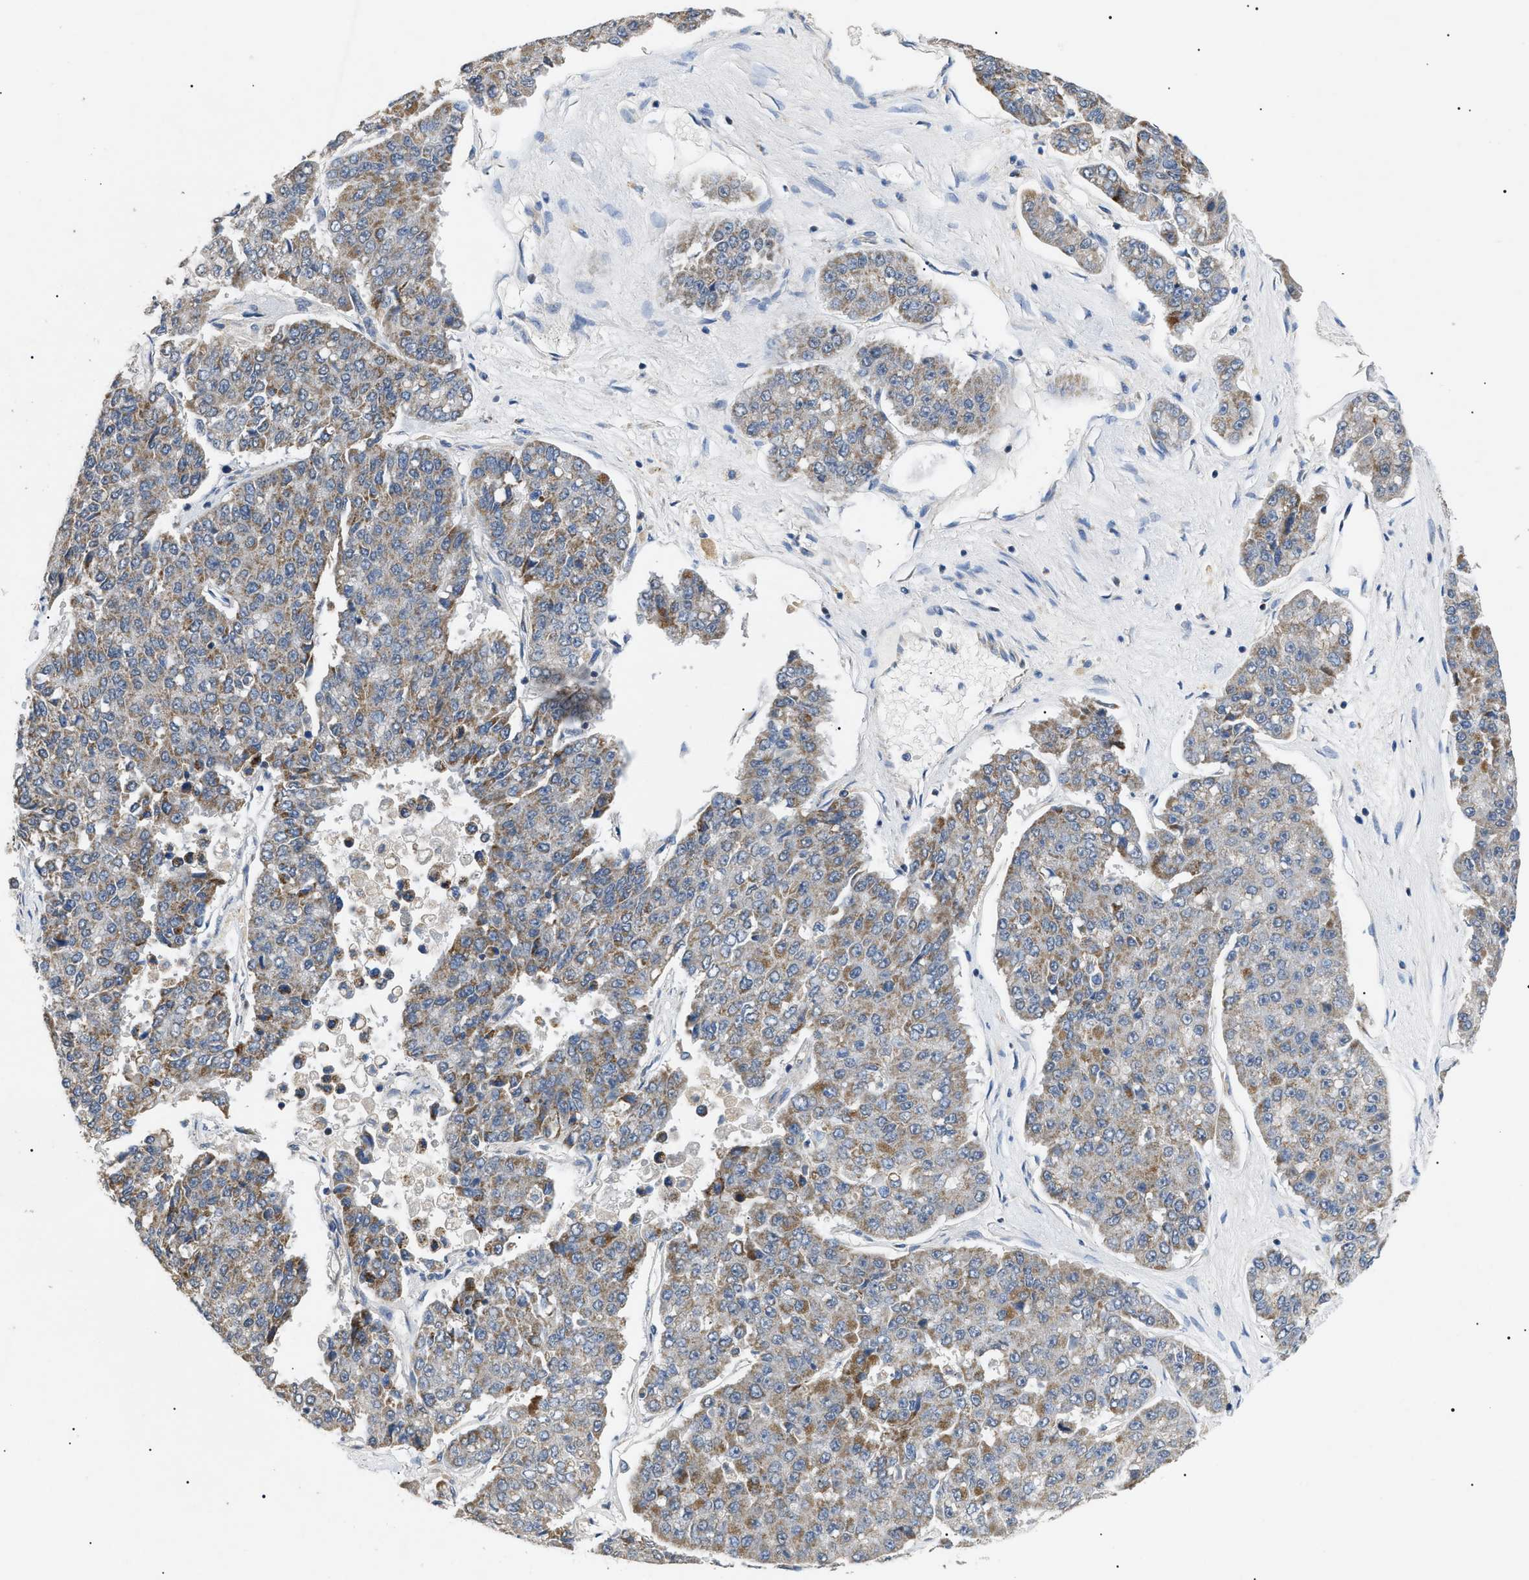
{"staining": {"intensity": "moderate", "quantity": ">75%", "location": "cytoplasmic/membranous"}, "tissue": "pancreatic cancer", "cell_type": "Tumor cells", "image_type": "cancer", "snomed": [{"axis": "morphology", "description": "Adenocarcinoma, NOS"}, {"axis": "topography", "description": "Pancreas"}], "caption": "Protein positivity by IHC shows moderate cytoplasmic/membranous positivity in about >75% of tumor cells in pancreatic cancer.", "gene": "TOMM6", "patient": {"sex": "male", "age": 50}}